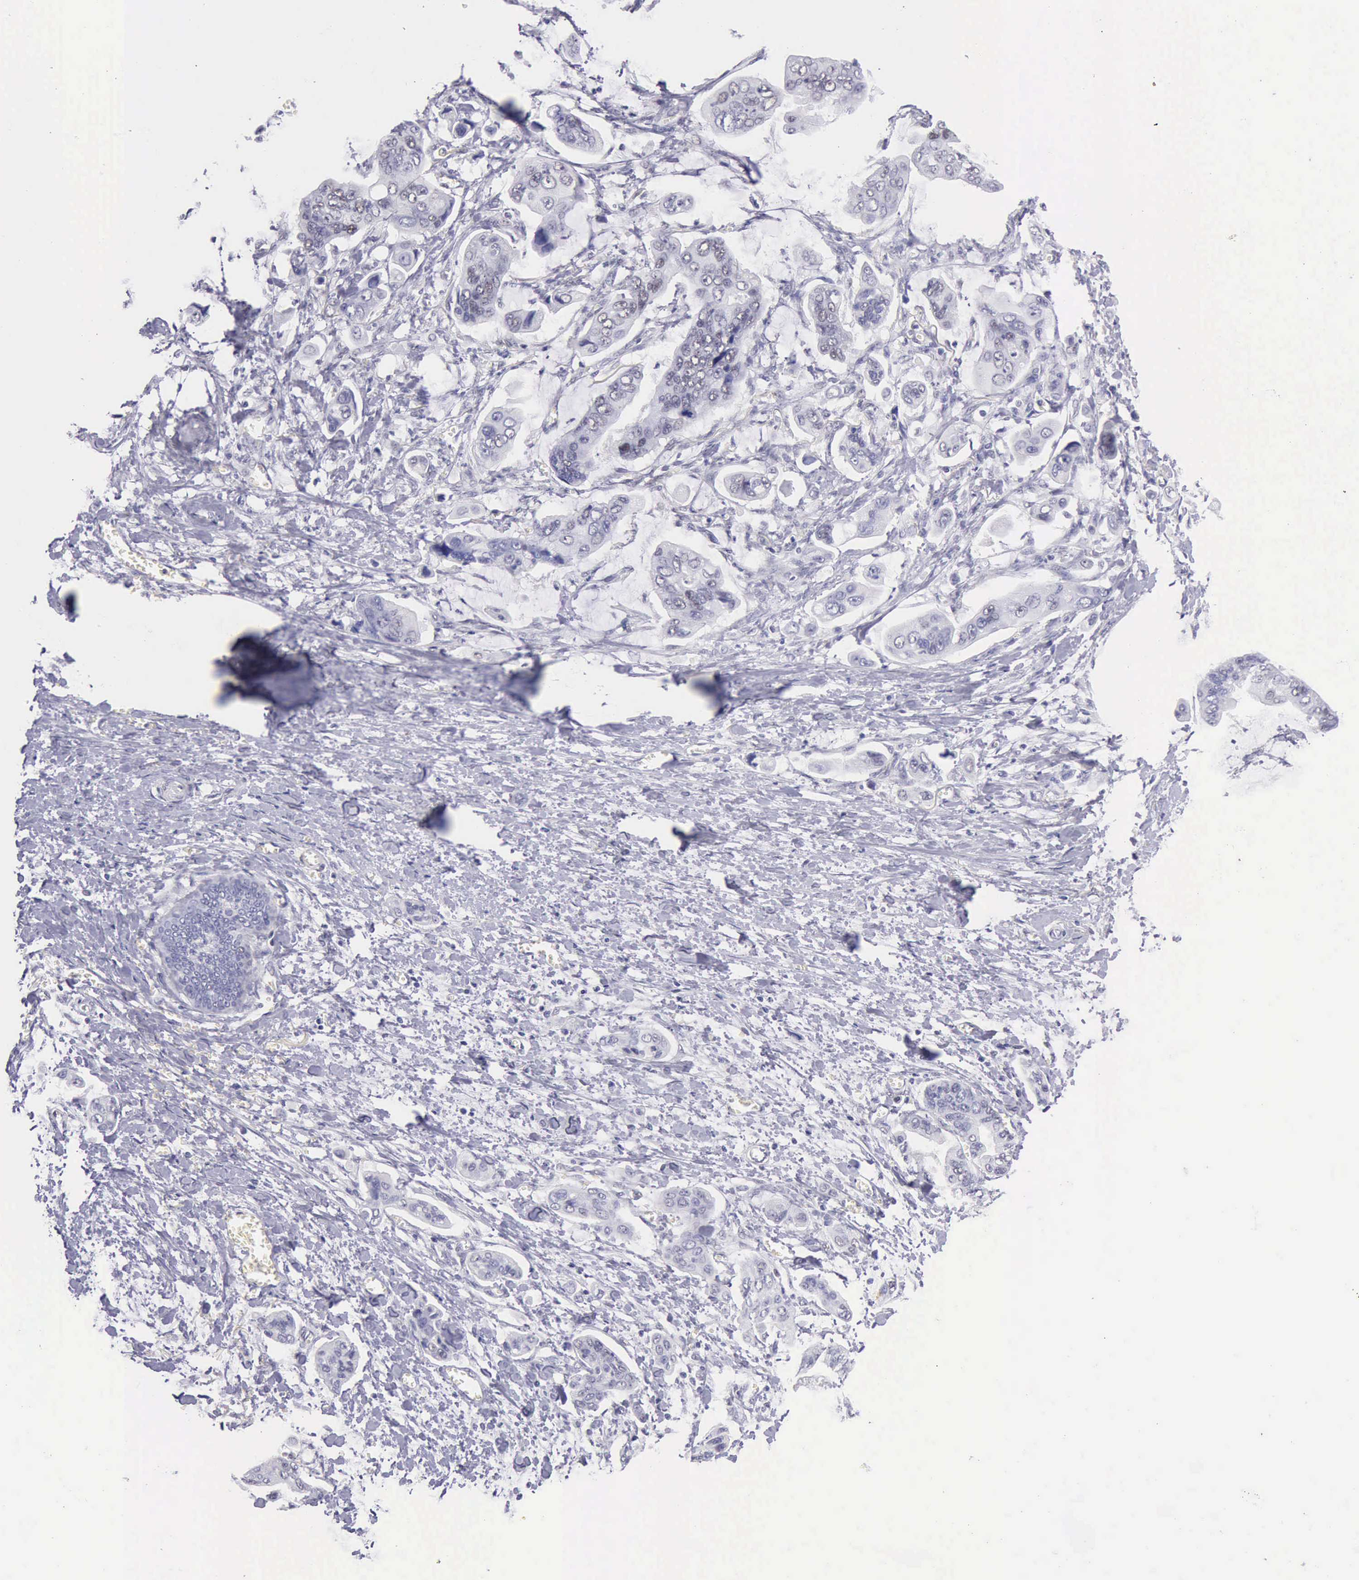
{"staining": {"intensity": "negative", "quantity": "none", "location": "none"}, "tissue": "stomach cancer", "cell_type": "Tumor cells", "image_type": "cancer", "snomed": [{"axis": "morphology", "description": "Adenocarcinoma, NOS"}, {"axis": "topography", "description": "Stomach, upper"}], "caption": "DAB (3,3'-diaminobenzidine) immunohistochemical staining of human stomach cancer (adenocarcinoma) demonstrates no significant positivity in tumor cells. (Stains: DAB immunohistochemistry (IHC) with hematoxylin counter stain, Microscopy: brightfield microscopy at high magnification).", "gene": "EP300", "patient": {"sex": "male", "age": 80}}